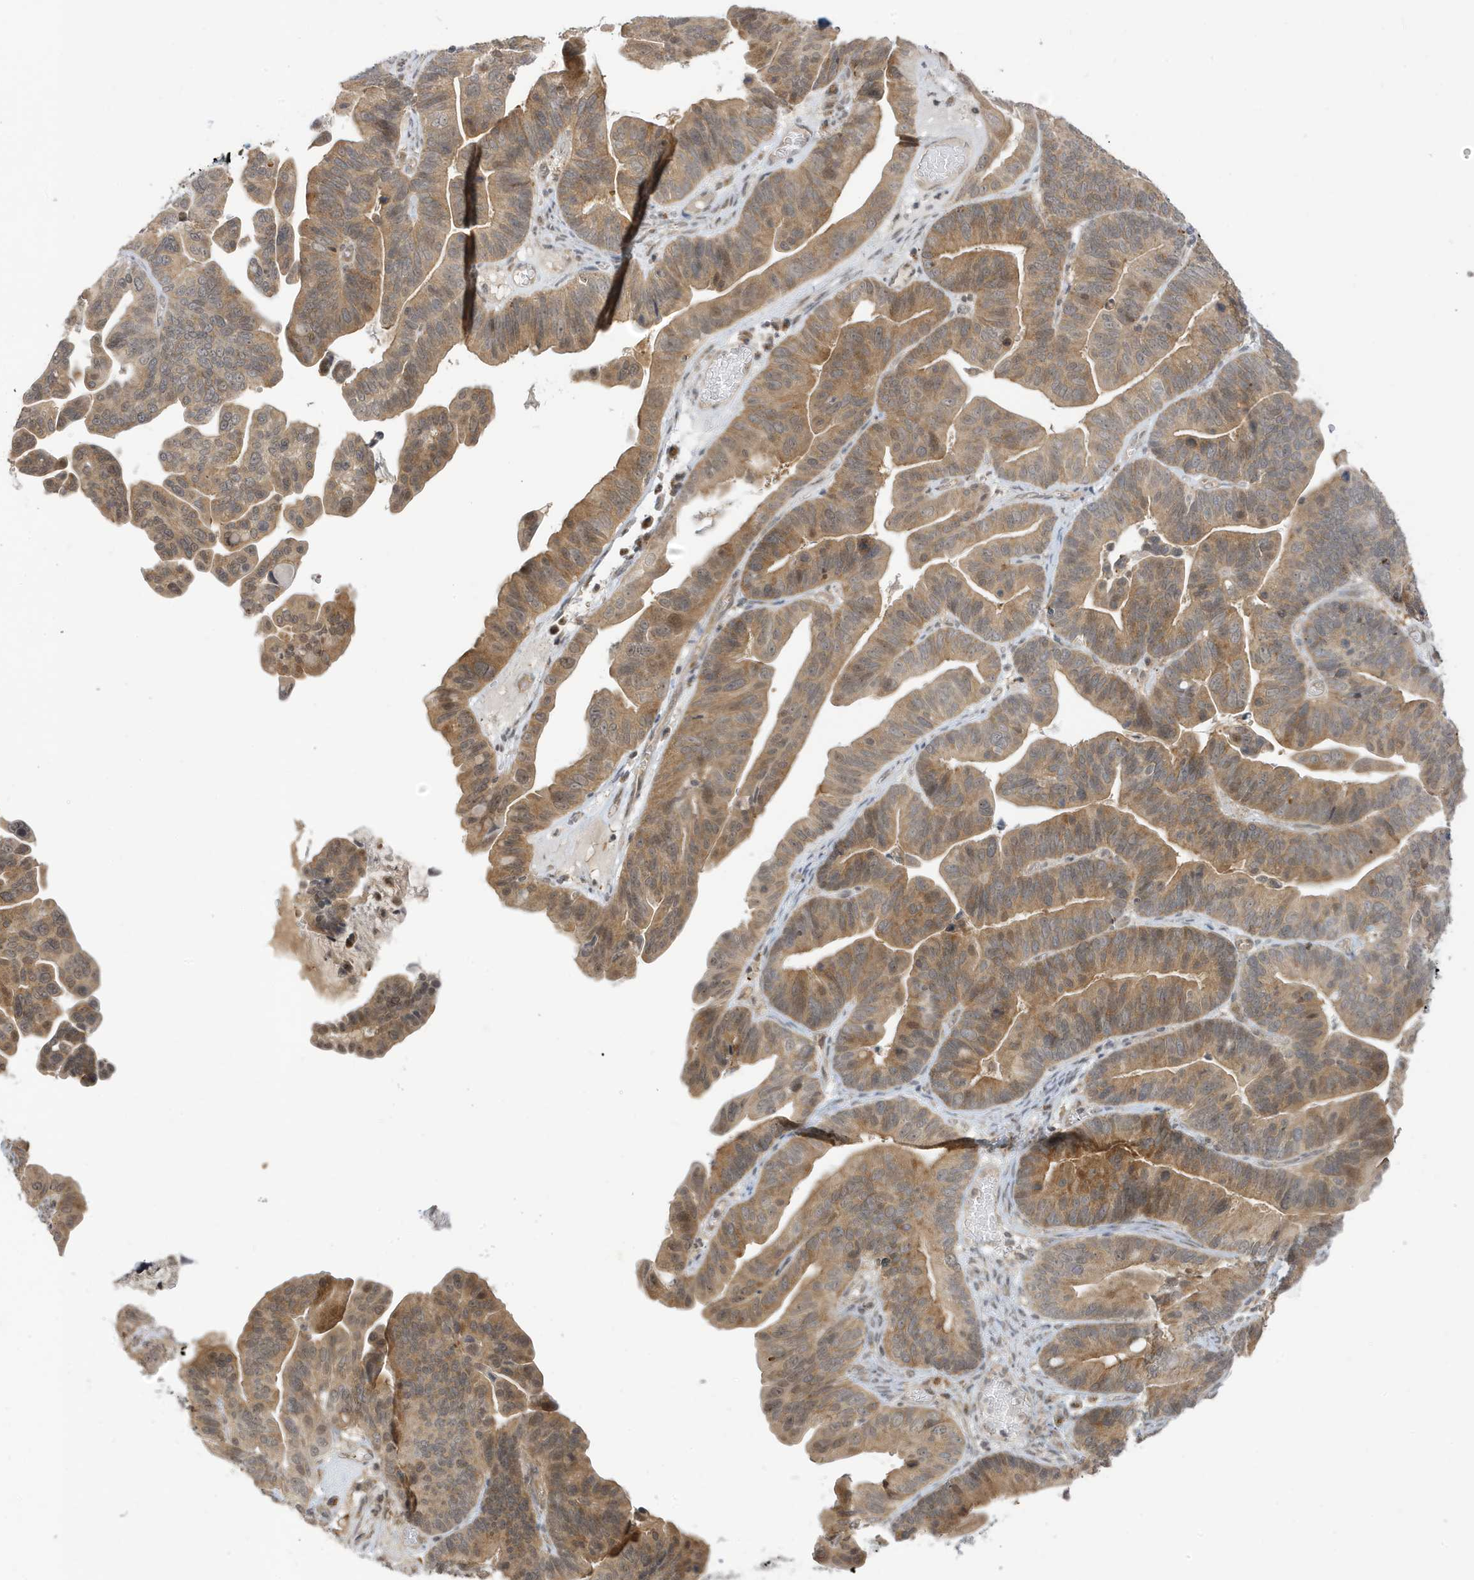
{"staining": {"intensity": "moderate", "quantity": ">75%", "location": "cytoplasmic/membranous,nuclear"}, "tissue": "ovarian cancer", "cell_type": "Tumor cells", "image_type": "cancer", "snomed": [{"axis": "morphology", "description": "Cystadenocarcinoma, serous, NOS"}, {"axis": "topography", "description": "Ovary"}], "caption": "IHC of ovarian cancer (serous cystadenocarcinoma) exhibits medium levels of moderate cytoplasmic/membranous and nuclear positivity in approximately >75% of tumor cells. The staining was performed using DAB to visualize the protein expression in brown, while the nuclei were stained in blue with hematoxylin (Magnification: 20x).", "gene": "TAB3", "patient": {"sex": "female", "age": 56}}